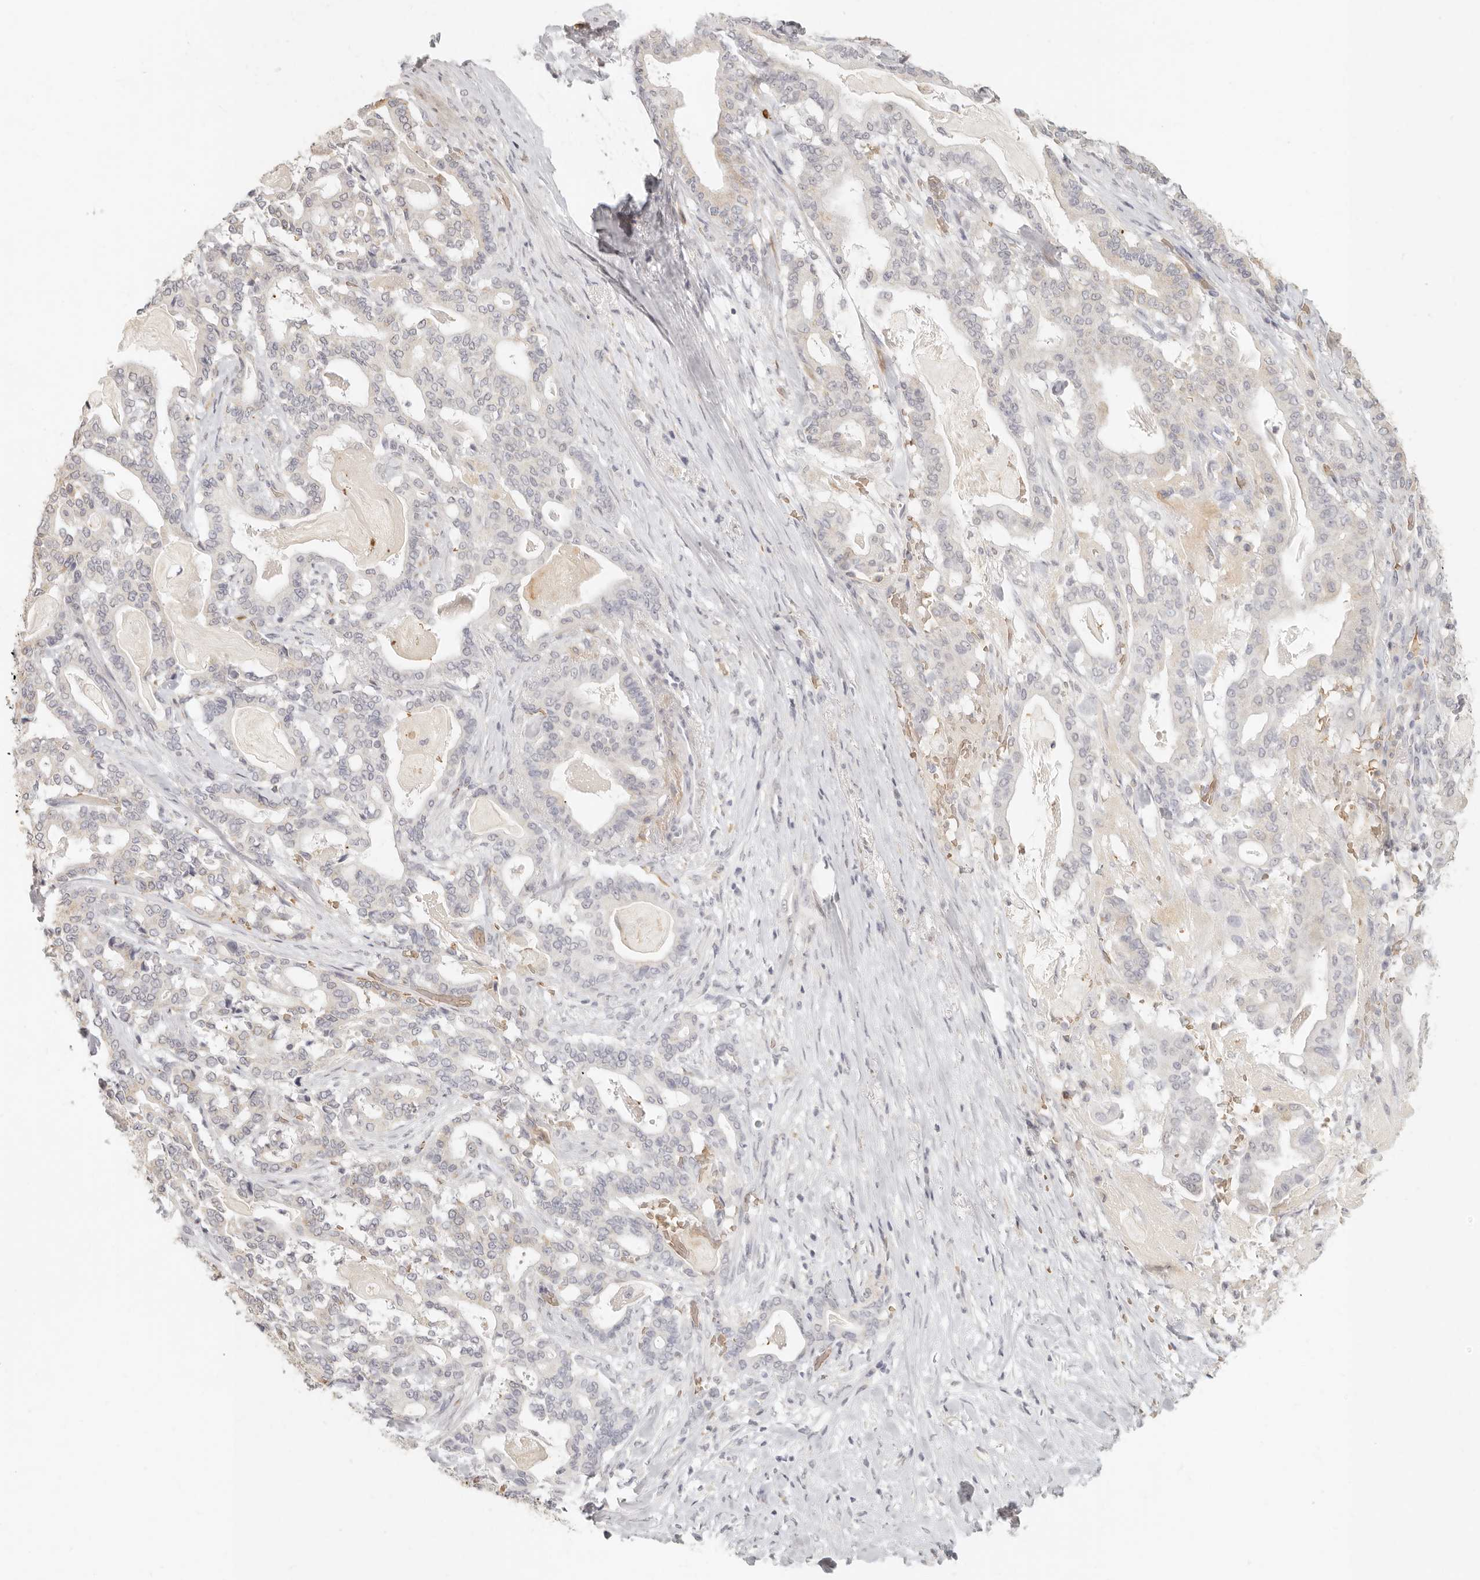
{"staining": {"intensity": "negative", "quantity": "none", "location": "none"}, "tissue": "pancreatic cancer", "cell_type": "Tumor cells", "image_type": "cancer", "snomed": [{"axis": "morphology", "description": "Adenocarcinoma, NOS"}, {"axis": "topography", "description": "Pancreas"}], "caption": "A histopathology image of pancreatic cancer (adenocarcinoma) stained for a protein displays no brown staining in tumor cells.", "gene": "NIBAN1", "patient": {"sex": "male", "age": 63}}